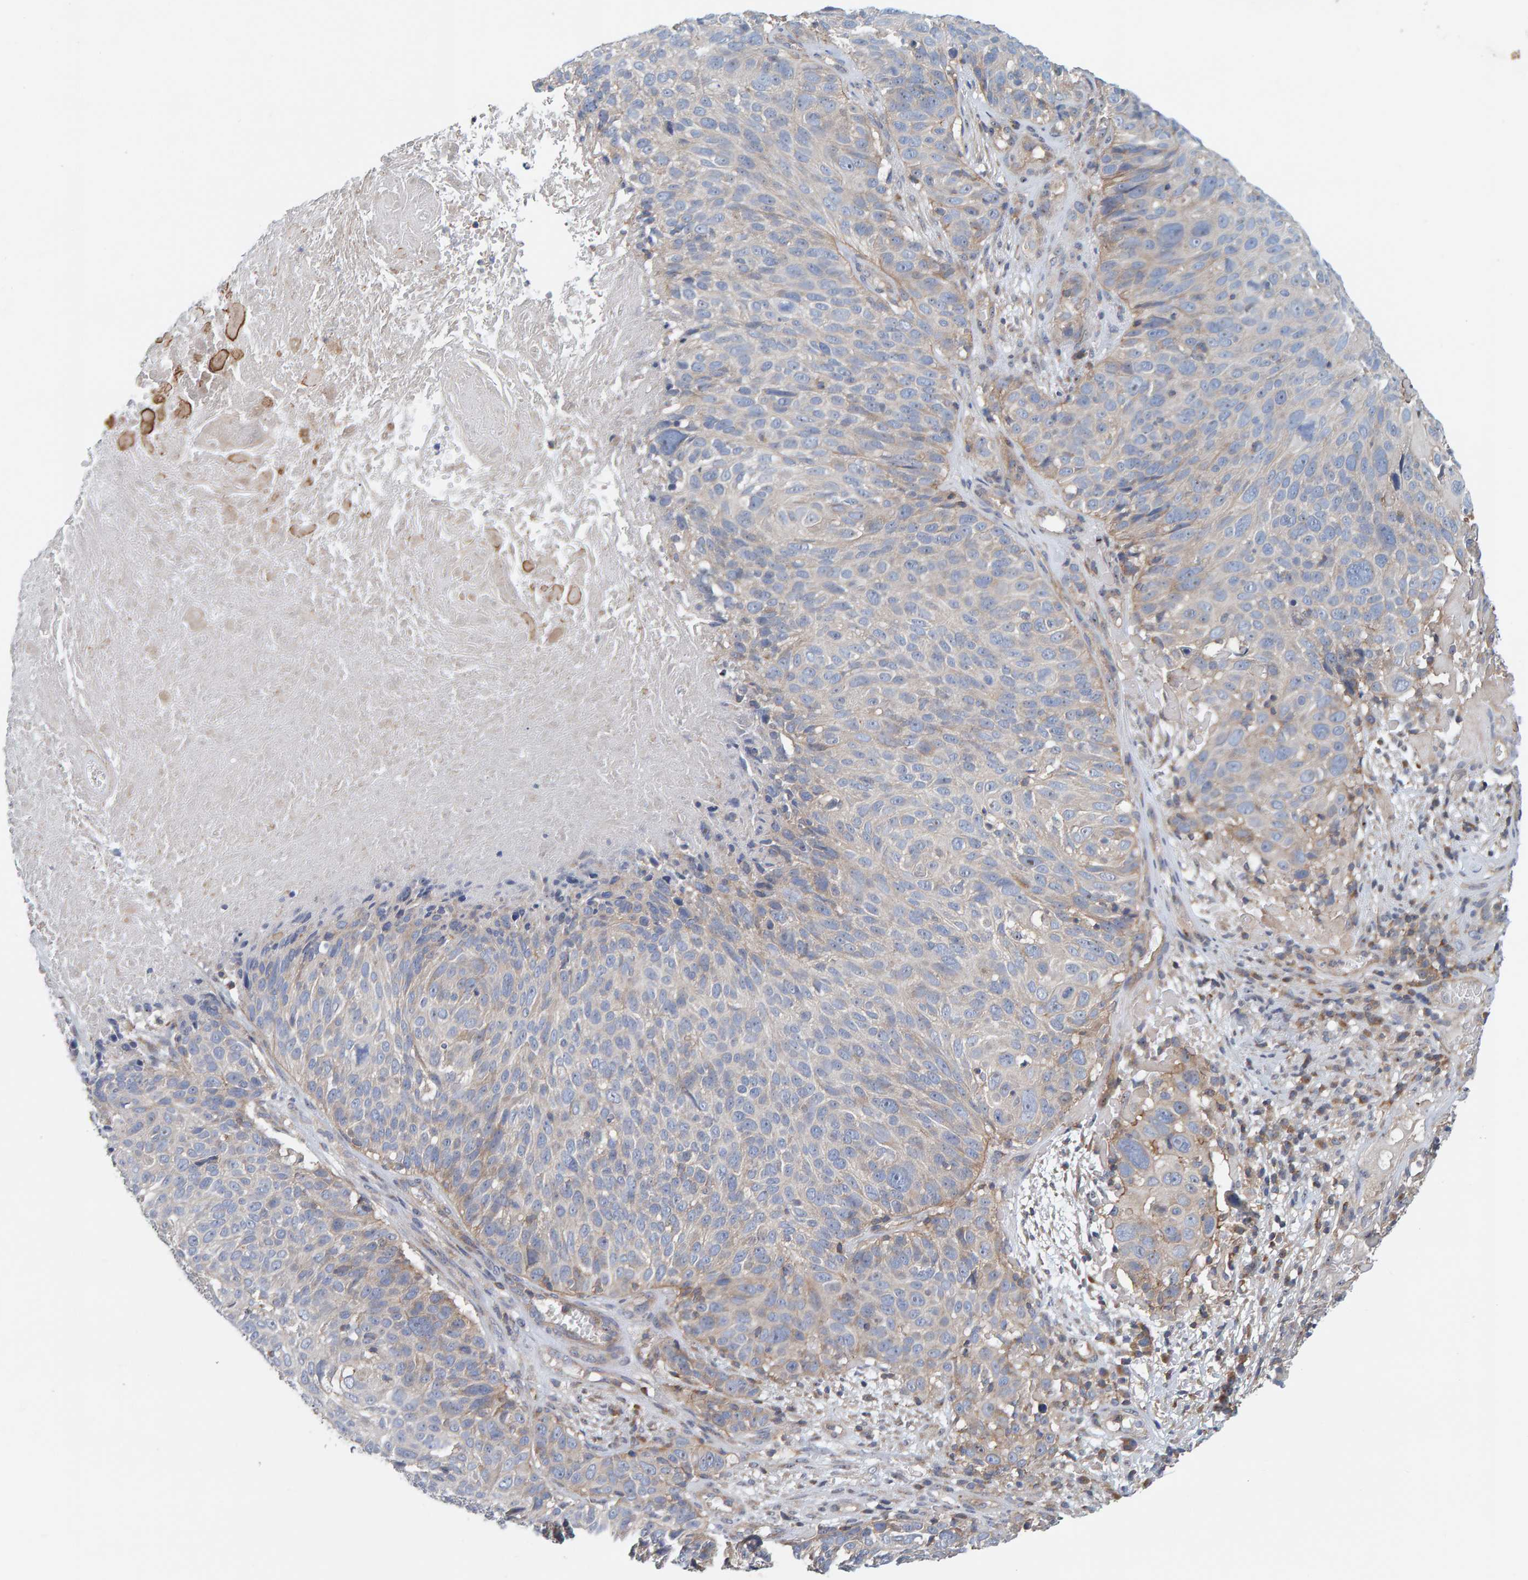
{"staining": {"intensity": "weak", "quantity": "<25%", "location": "cytoplasmic/membranous"}, "tissue": "cervical cancer", "cell_type": "Tumor cells", "image_type": "cancer", "snomed": [{"axis": "morphology", "description": "Squamous cell carcinoma, NOS"}, {"axis": "topography", "description": "Cervix"}], "caption": "IHC micrograph of cervical cancer (squamous cell carcinoma) stained for a protein (brown), which displays no expression in tumor cells. Nuclei are stained in blue.", "gene": "CCM2", "patient": {"sex": "female", "age": 74}}